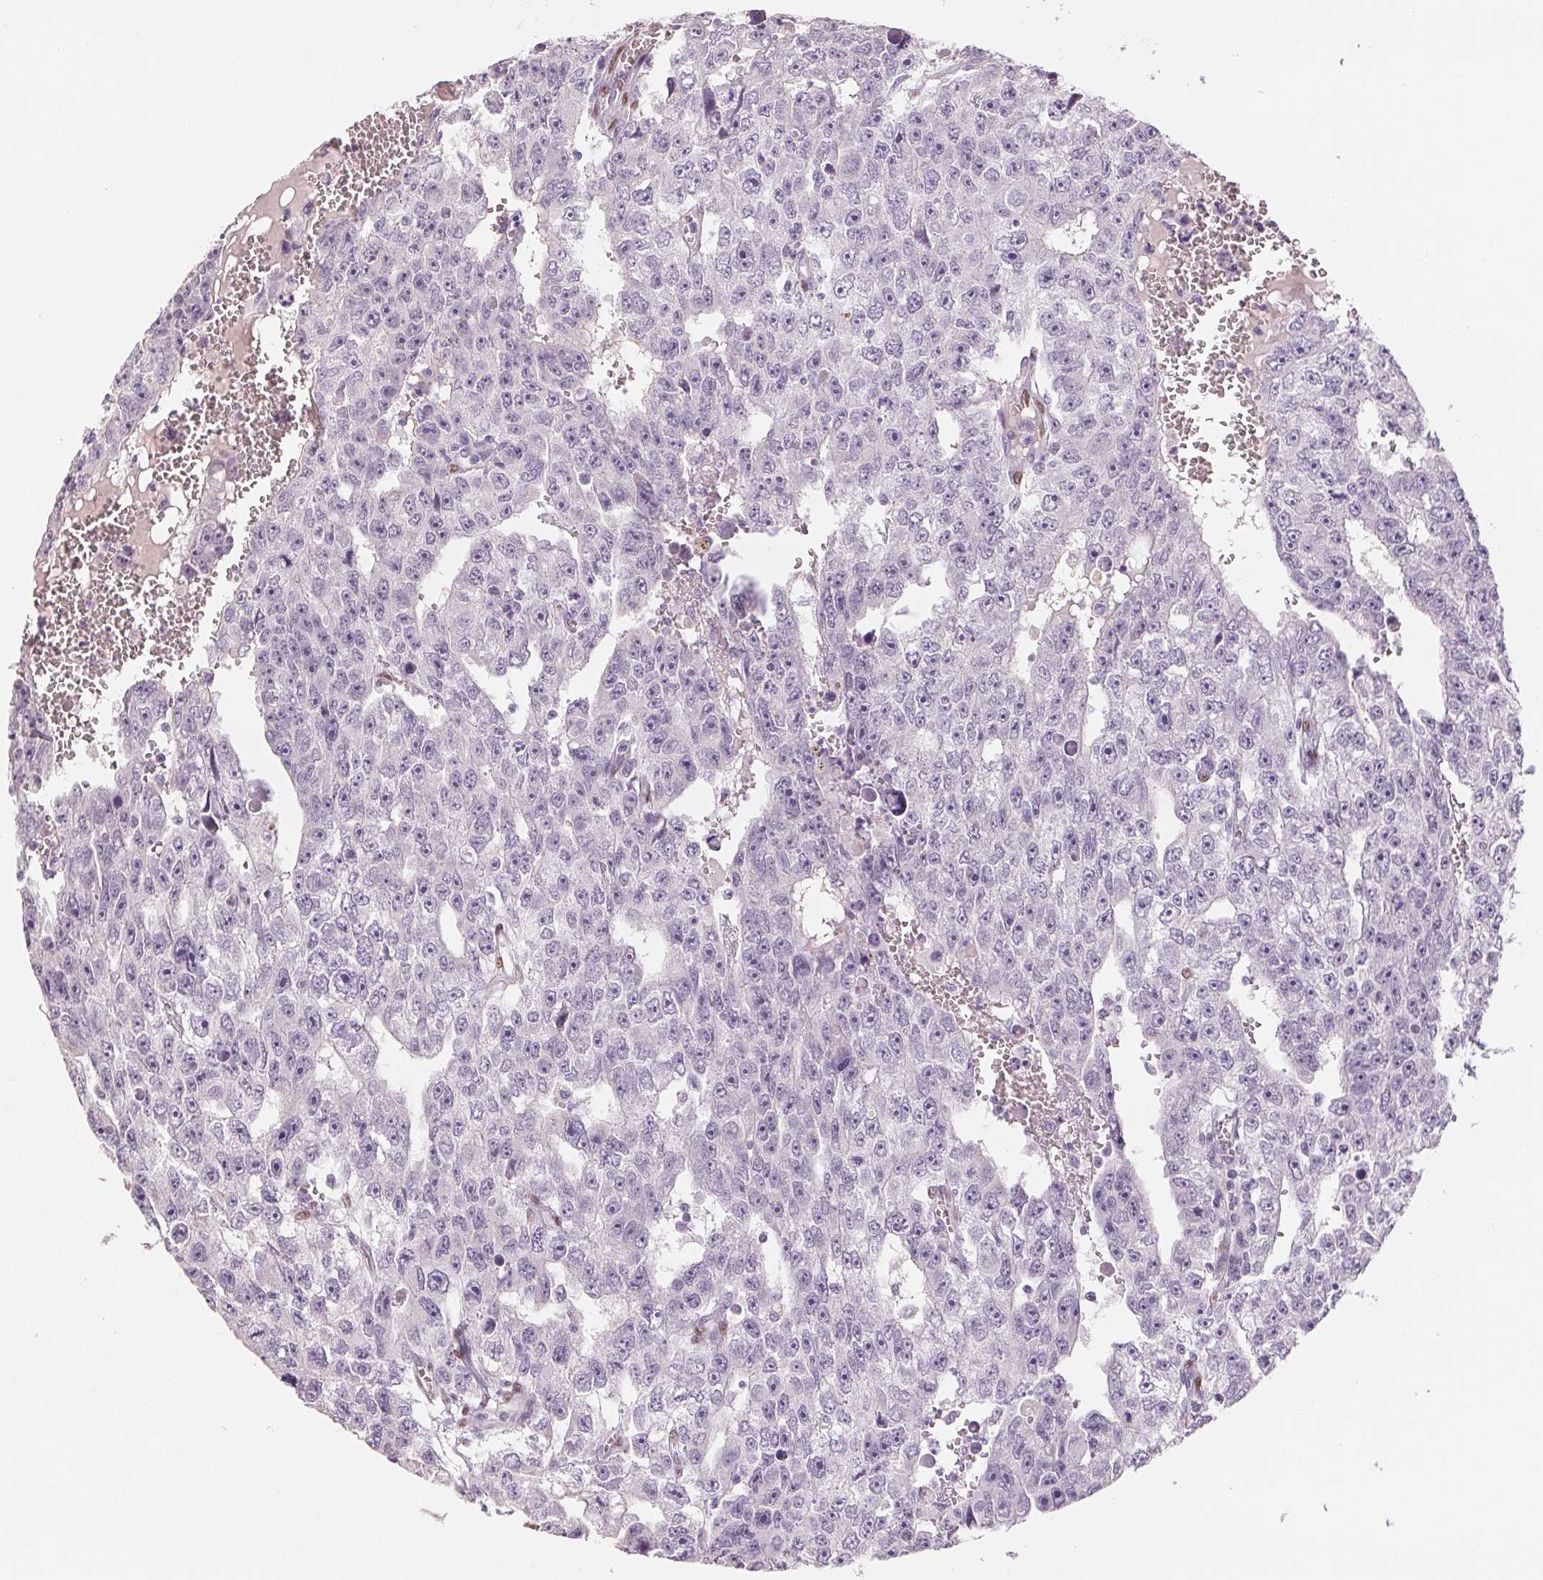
{"staining": {"intensity": "negative", "quantity": "none", "location": "none"}, "tissue": "testis cancer", "cell_type": "Tumor cells", "image_type": "cancer", "snomed": [{"axis": "morphology", "description": "Carcinoma, Embryonal, NOS"}, {"axis": "topography", "description": "Testis"}], "caption": "There is no significant staining in tumor cells of embryonal carcinoma (testis).", "gene": "SMARCD3", "patient": {"sex": "male", "age": 20}}